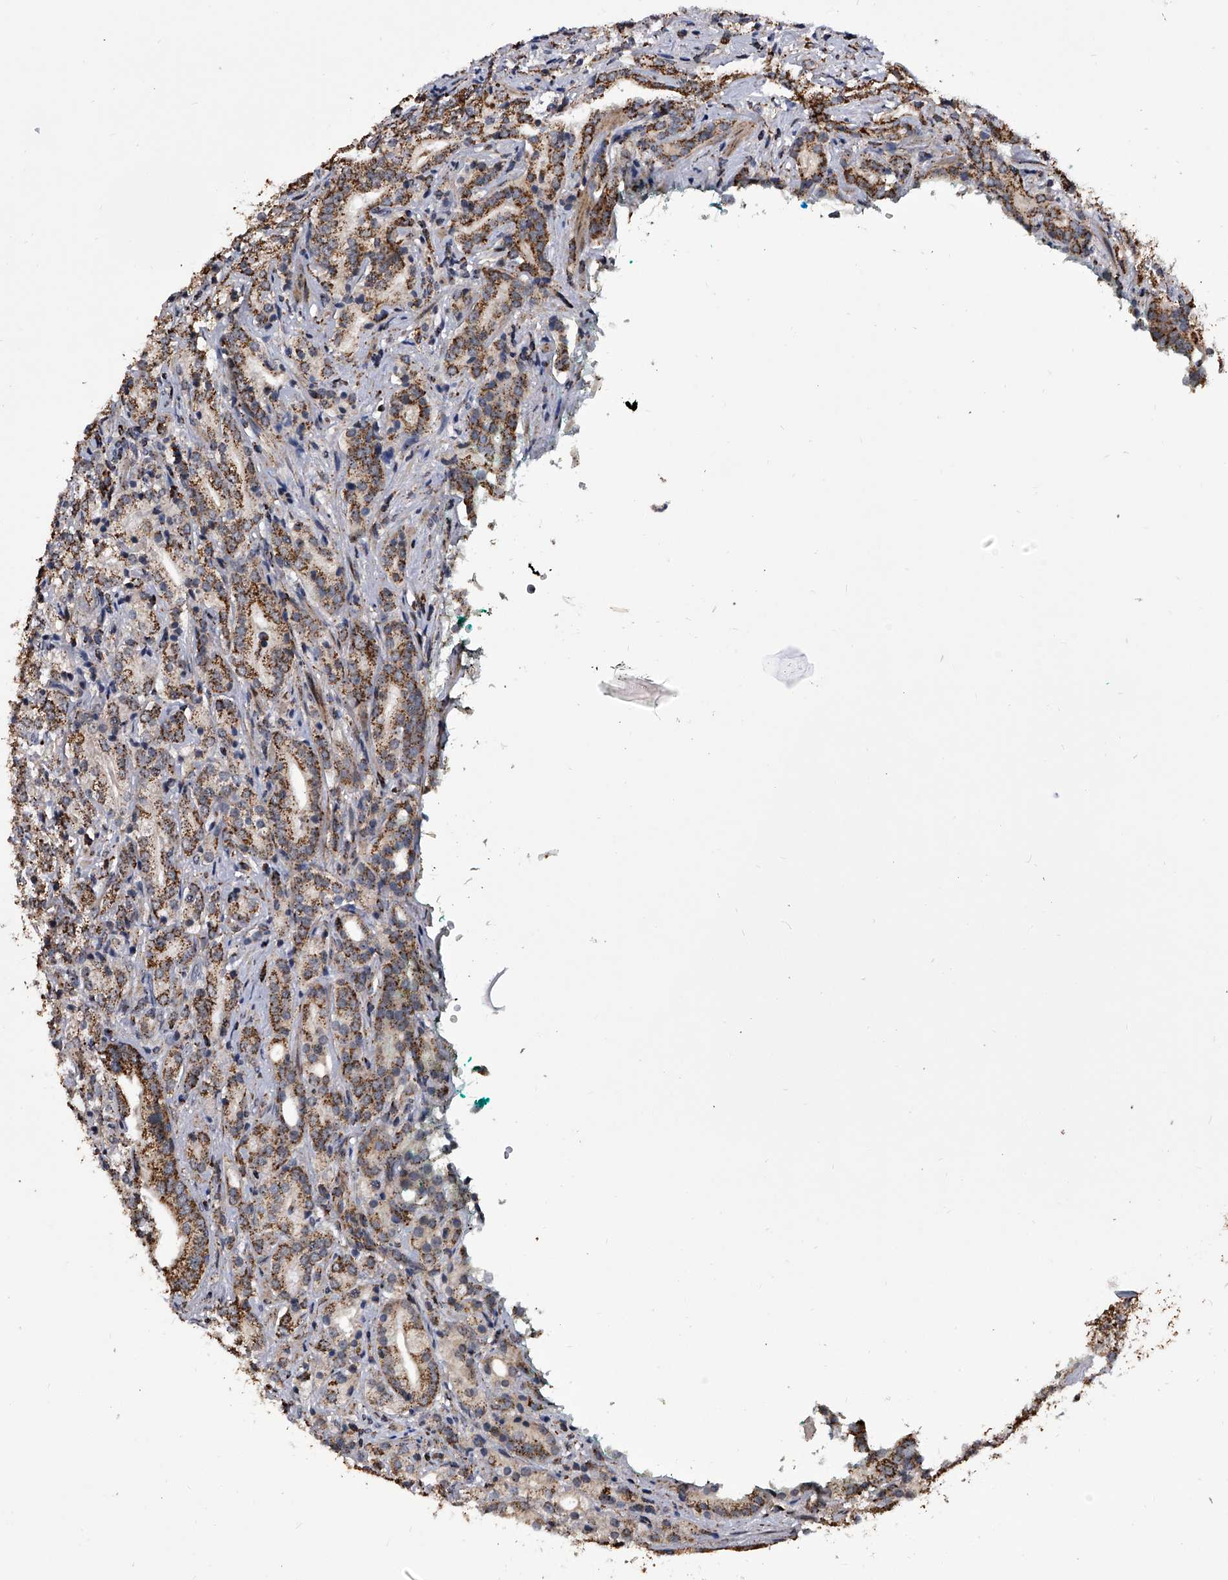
{"staining": {"intensity": "moderate", "quantity": ">75%", "location": "cytoplasmic/membranous"}, "tissue": "prostate cancer", "cell_type": "Tumor cells", "image_type": "cancer", "snomed": [{"axis": "morphology", "description": "Adenocarcinoma, High grade"}, {"axis": "topography", "description": "Prostate"}], "caption": "Protein analysis of prostate cancer tissue reveals moderate cytoplasmic/membranous staining in approximately >75% of tumor cells.", "gene": "SMPDL3A", "patient": {"sex": "male", "age": 57}}